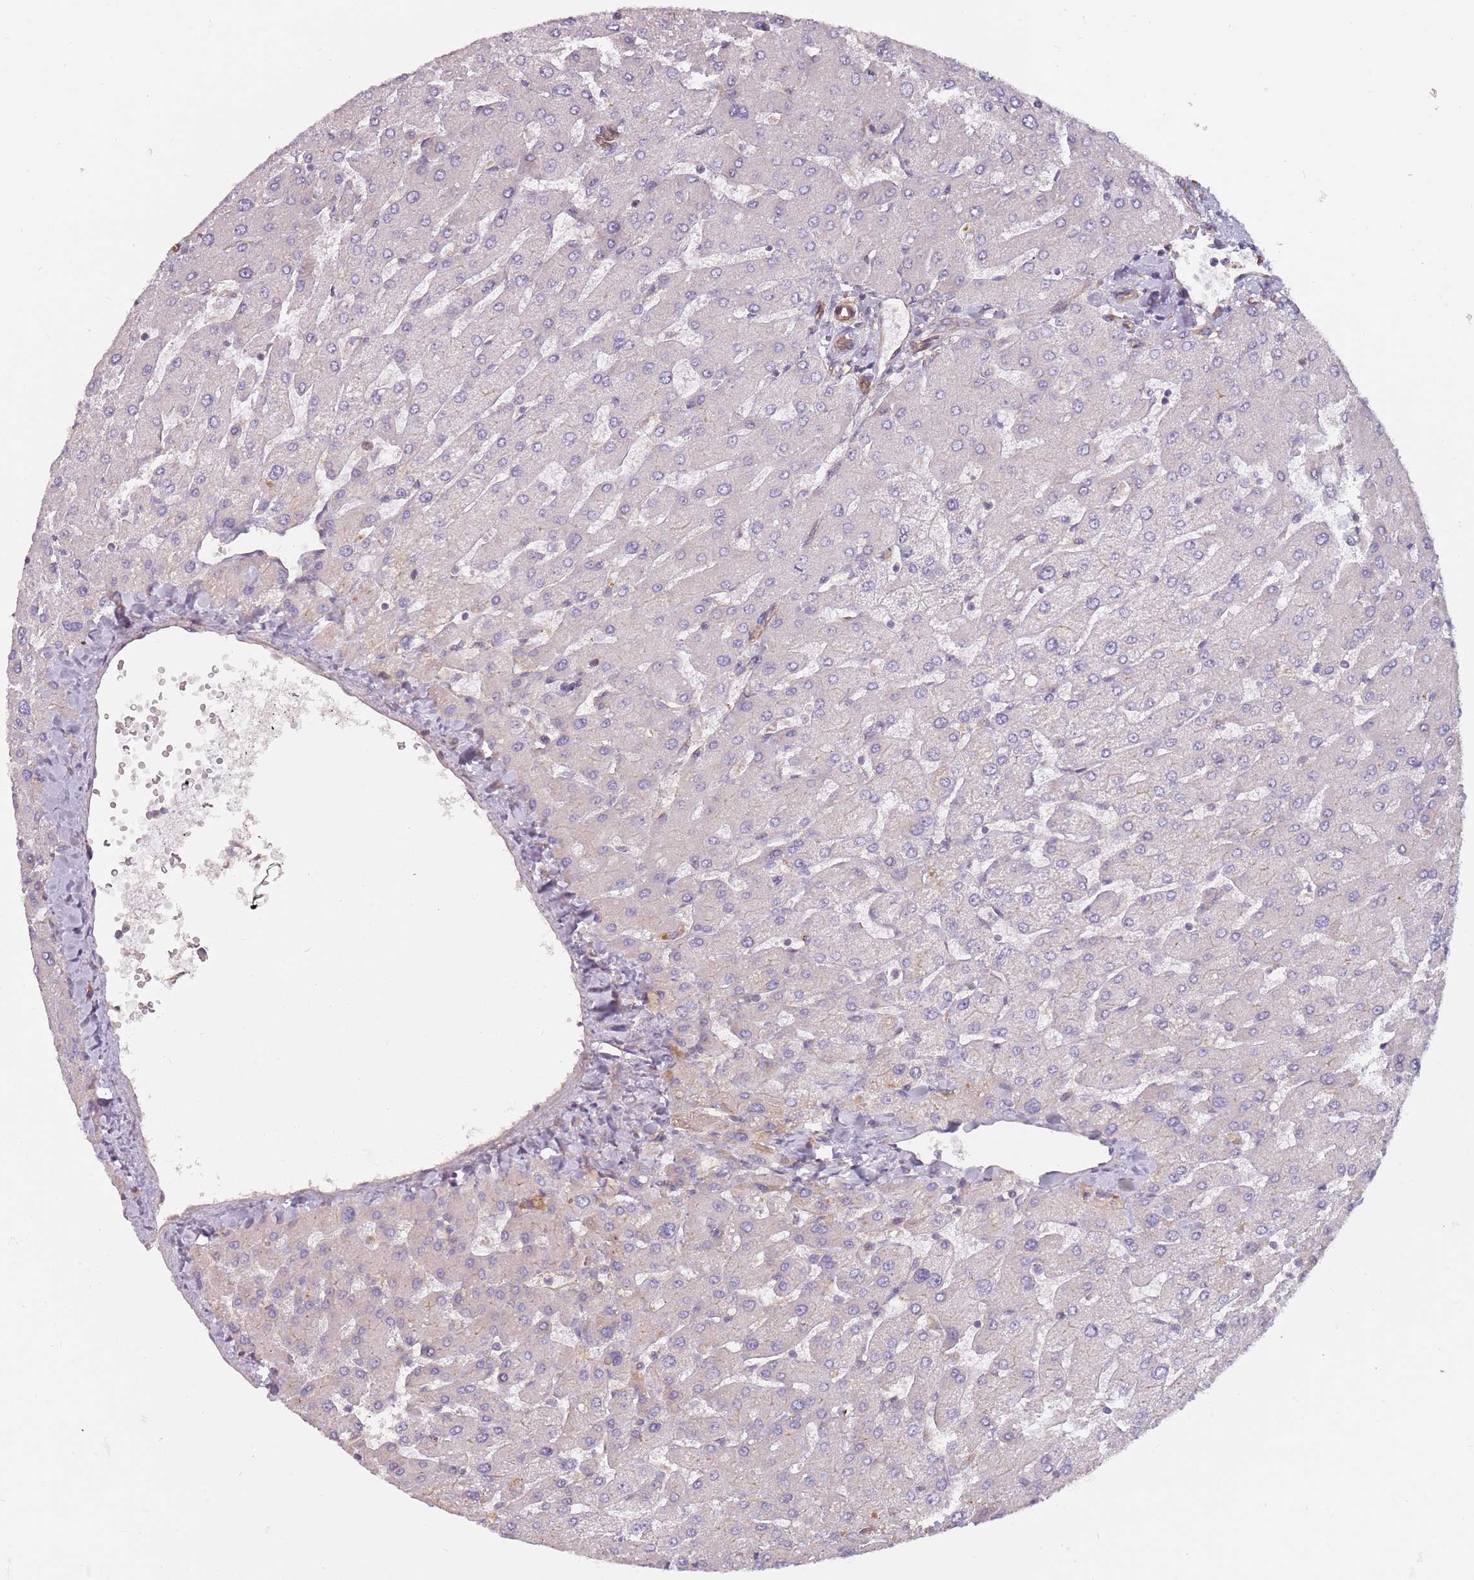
{"staining": {"intensity": "weak", "quantity": "25%-75%", "location": "cytoplasmic/membranous"}, "tissue": "liver", "cell_type": "Cholangiocytes", "image_type": "normal", "snomed": [{"axis": "morphology", "description": "Normal tissue, NOS"}, {"axis": "topography", "description": "Liver"}], "caption": "The histopathology image displays immunohistochemical staining of normal liver. There is weak cytoplasmic/membranous positivity is appreciated in approximately 25%-75% of cholangiocytes.", "gene": "SPDL1", "patient": {"sex": "male", "age": 55}}